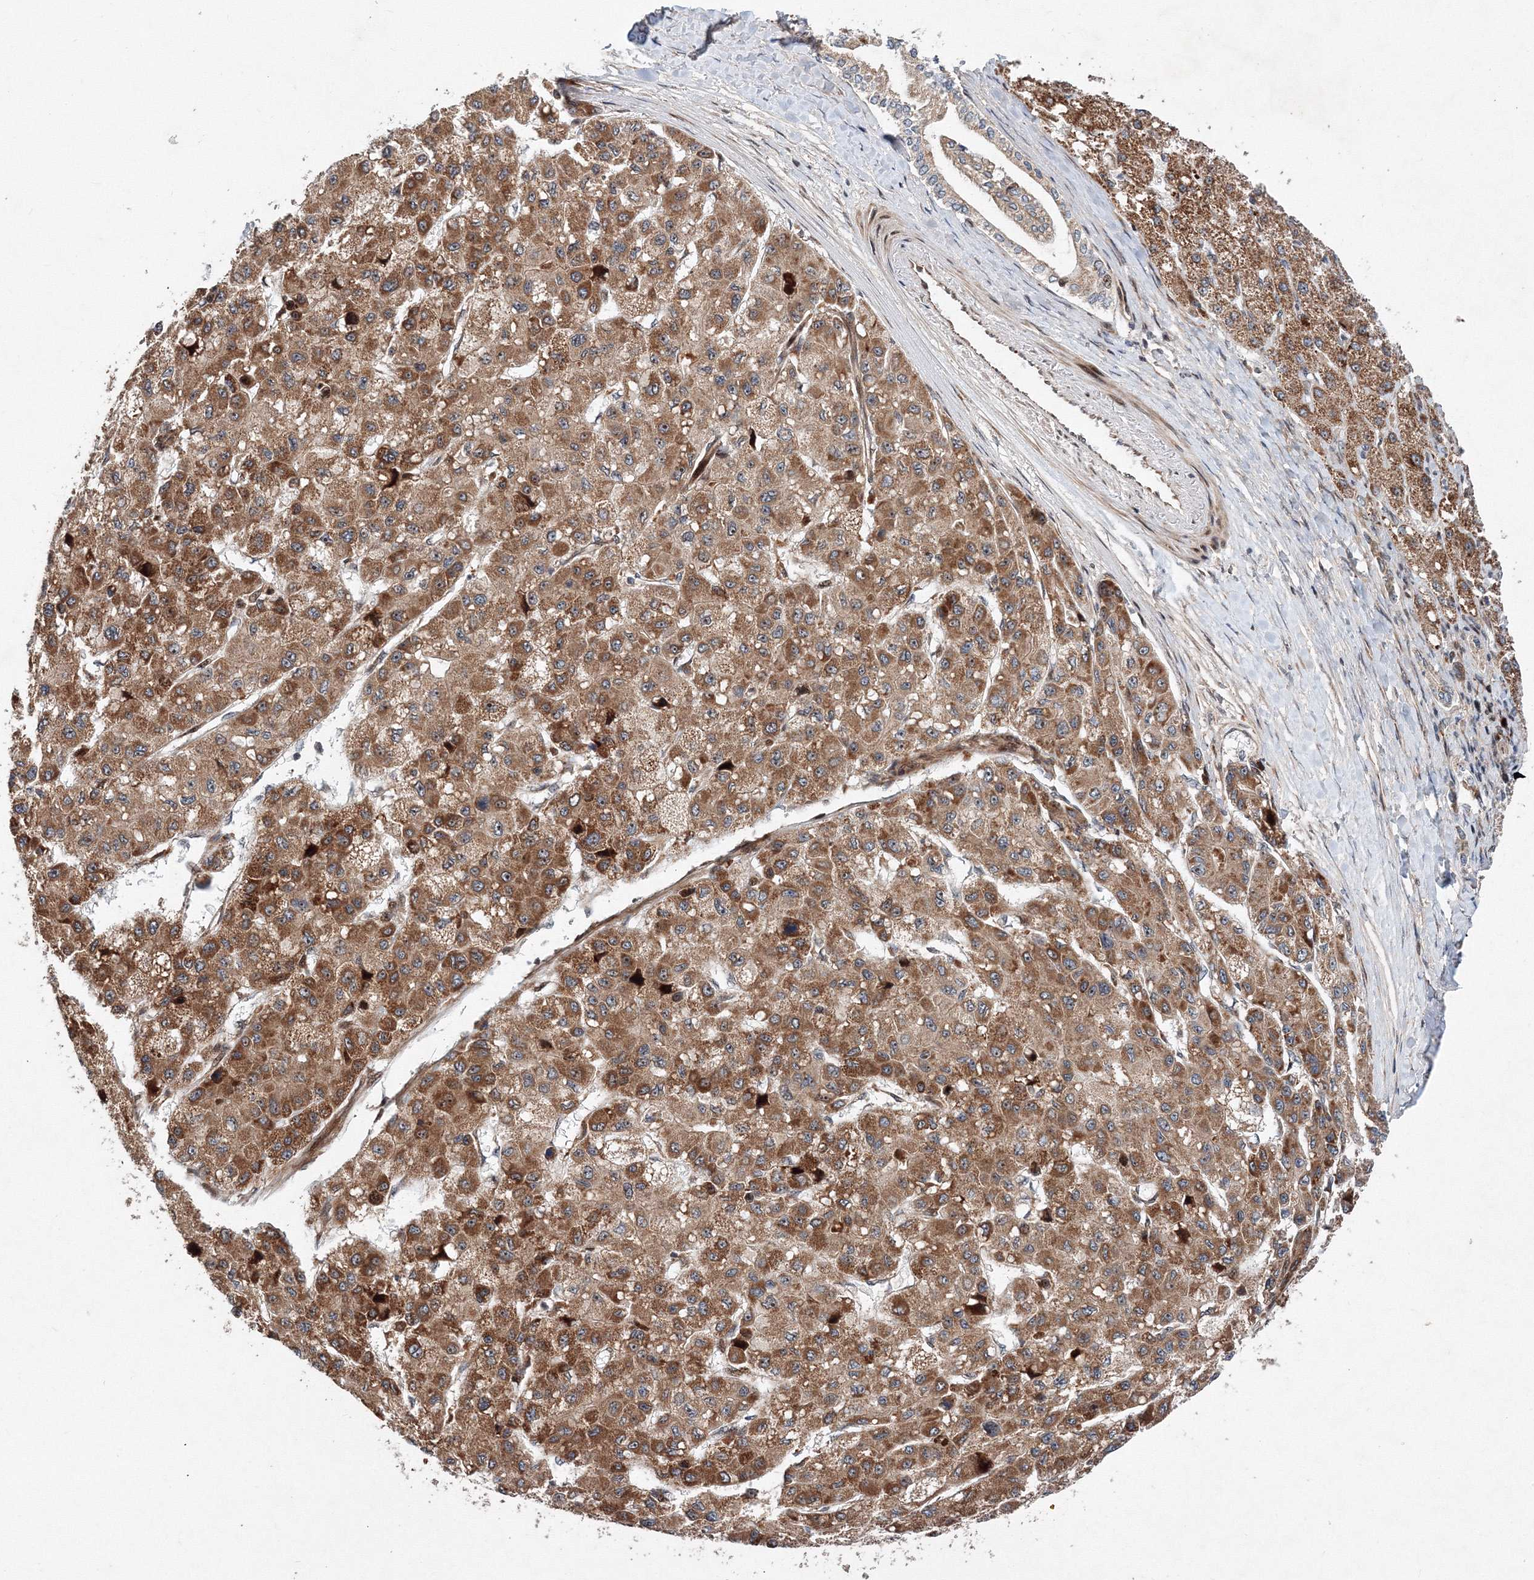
{"staining": {"intensity": "moderate", "quantity": ">75%", "location": "cytoplasmic/membranous,nuclear"}, "tissue": "liver cancer", "cell_type": "Tumor cells", "image_type": "cancer", "snomed": [{"axis": "morphology", "description": "Carcinoma, Hepatocellular, NOS"}, {"axis": "topography", "description": "Liver"}], "caption": "Immunohistochemistry (IHC) staining of hepatocellular carcinoma (liver), which demonstrates medium levels of moderate cytoplasmic/membranous and nuclear positivity in about >75% of tumor cells indicating moderate cytoplasmic/membranous and nuclear protein expression. The staining was performed using DAB (brown) for protein detection and nuclei were counterstained in hematoxylin (blue).", "gene": "ANKAR", "patient": {"sex": "male", "age": 80}}